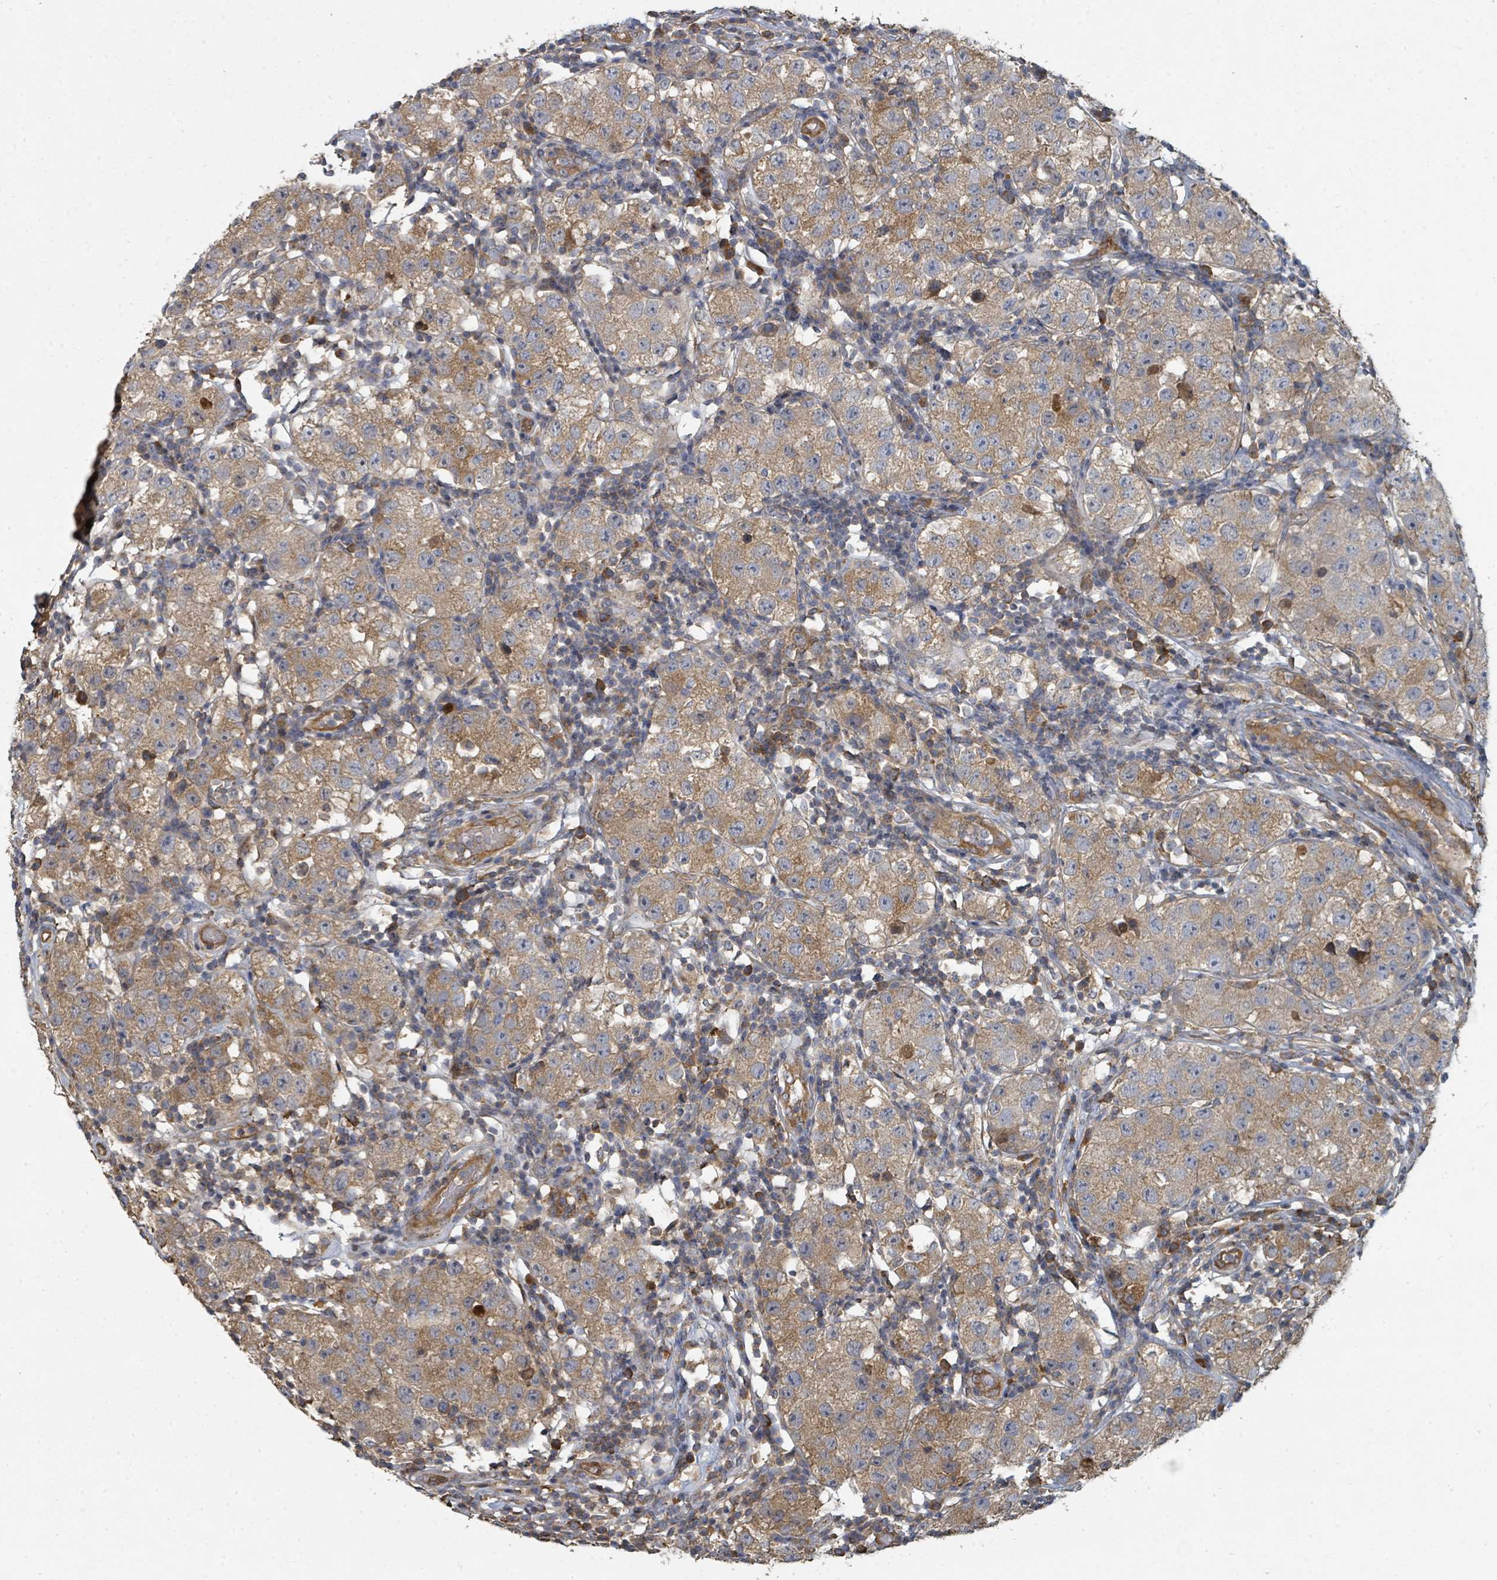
{"staining": {"intensity": "moderate", "quantity": "25%-75%", "location": "cytoplasmic/membranous"}, "tissue": "testis cancer", "cell_type": "Tumor cells", "image_type": "cancer", "snomed": [{"axis": "morphology", "description": "Seminoma, NOS"}, {"axis": "topography", "description": "Testis"}], "caption": "A medium amount of moderate cytoplasmic/membranous staining is appreciated in approximately 25%-75% of tumor cells in testis seminoma tissue.", "gene": "WDFY1", "patient": {"sex": "male", "age": 34}}